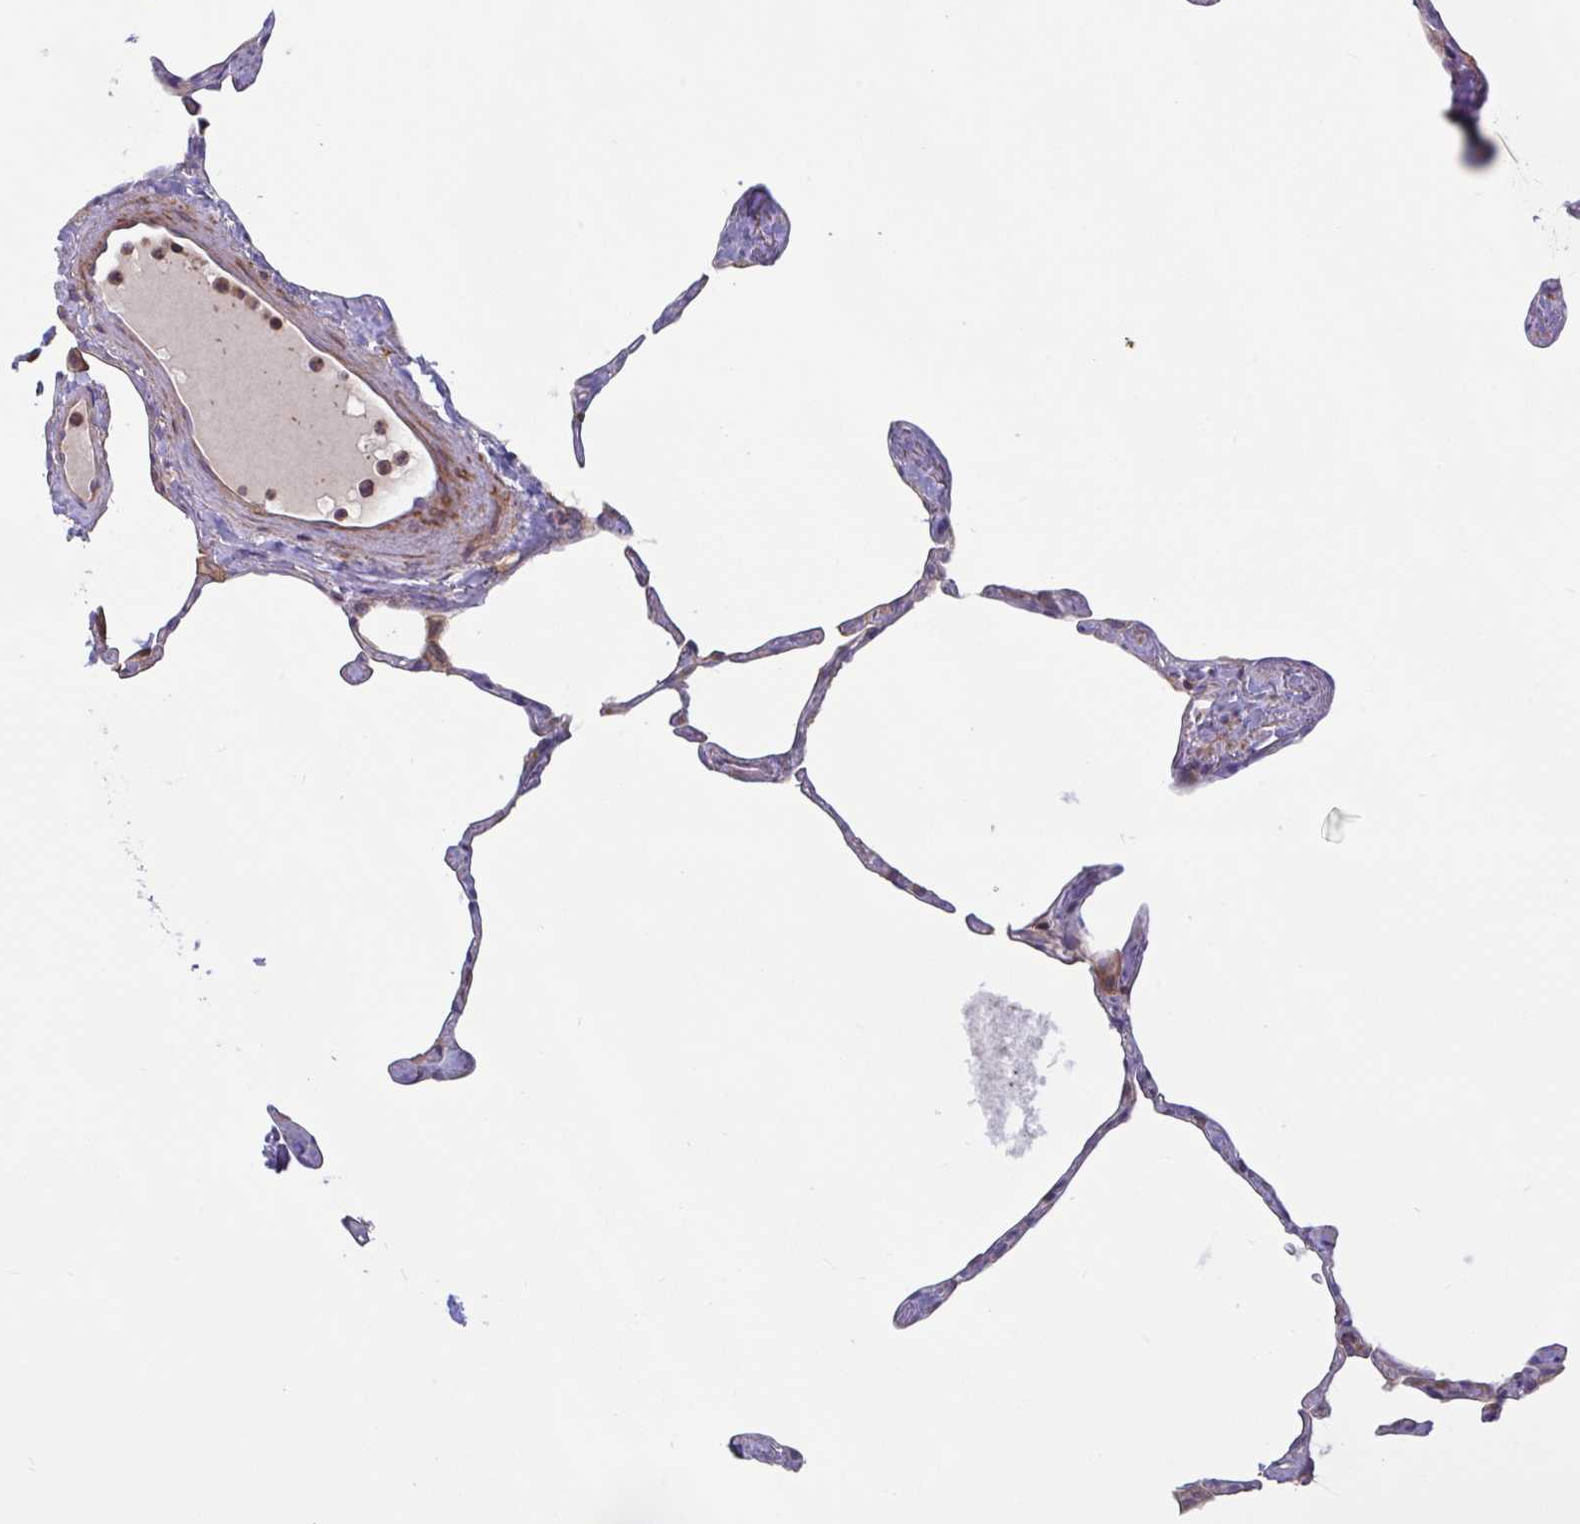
{"staining": {"intensity": "negative", "quantity": "none", "location": "none"}, "tissue": "lung", "cell_type": "Alveolar cells", "image_type": "normal", "snomed": [{"axis": "morphology", "description": "Normal tissue, NOS"}, {"axis": "topography", "description": "Lung"}], "caption": "Immunohistochemistry (IHC) micrograph of normal lung: human lung stained with DAB (3,3'-diaminobenzidine) reveals no significant protein staining in alveolar cells.", "gene": "TANK", "patient": {"sex": "male", "age": 65}}